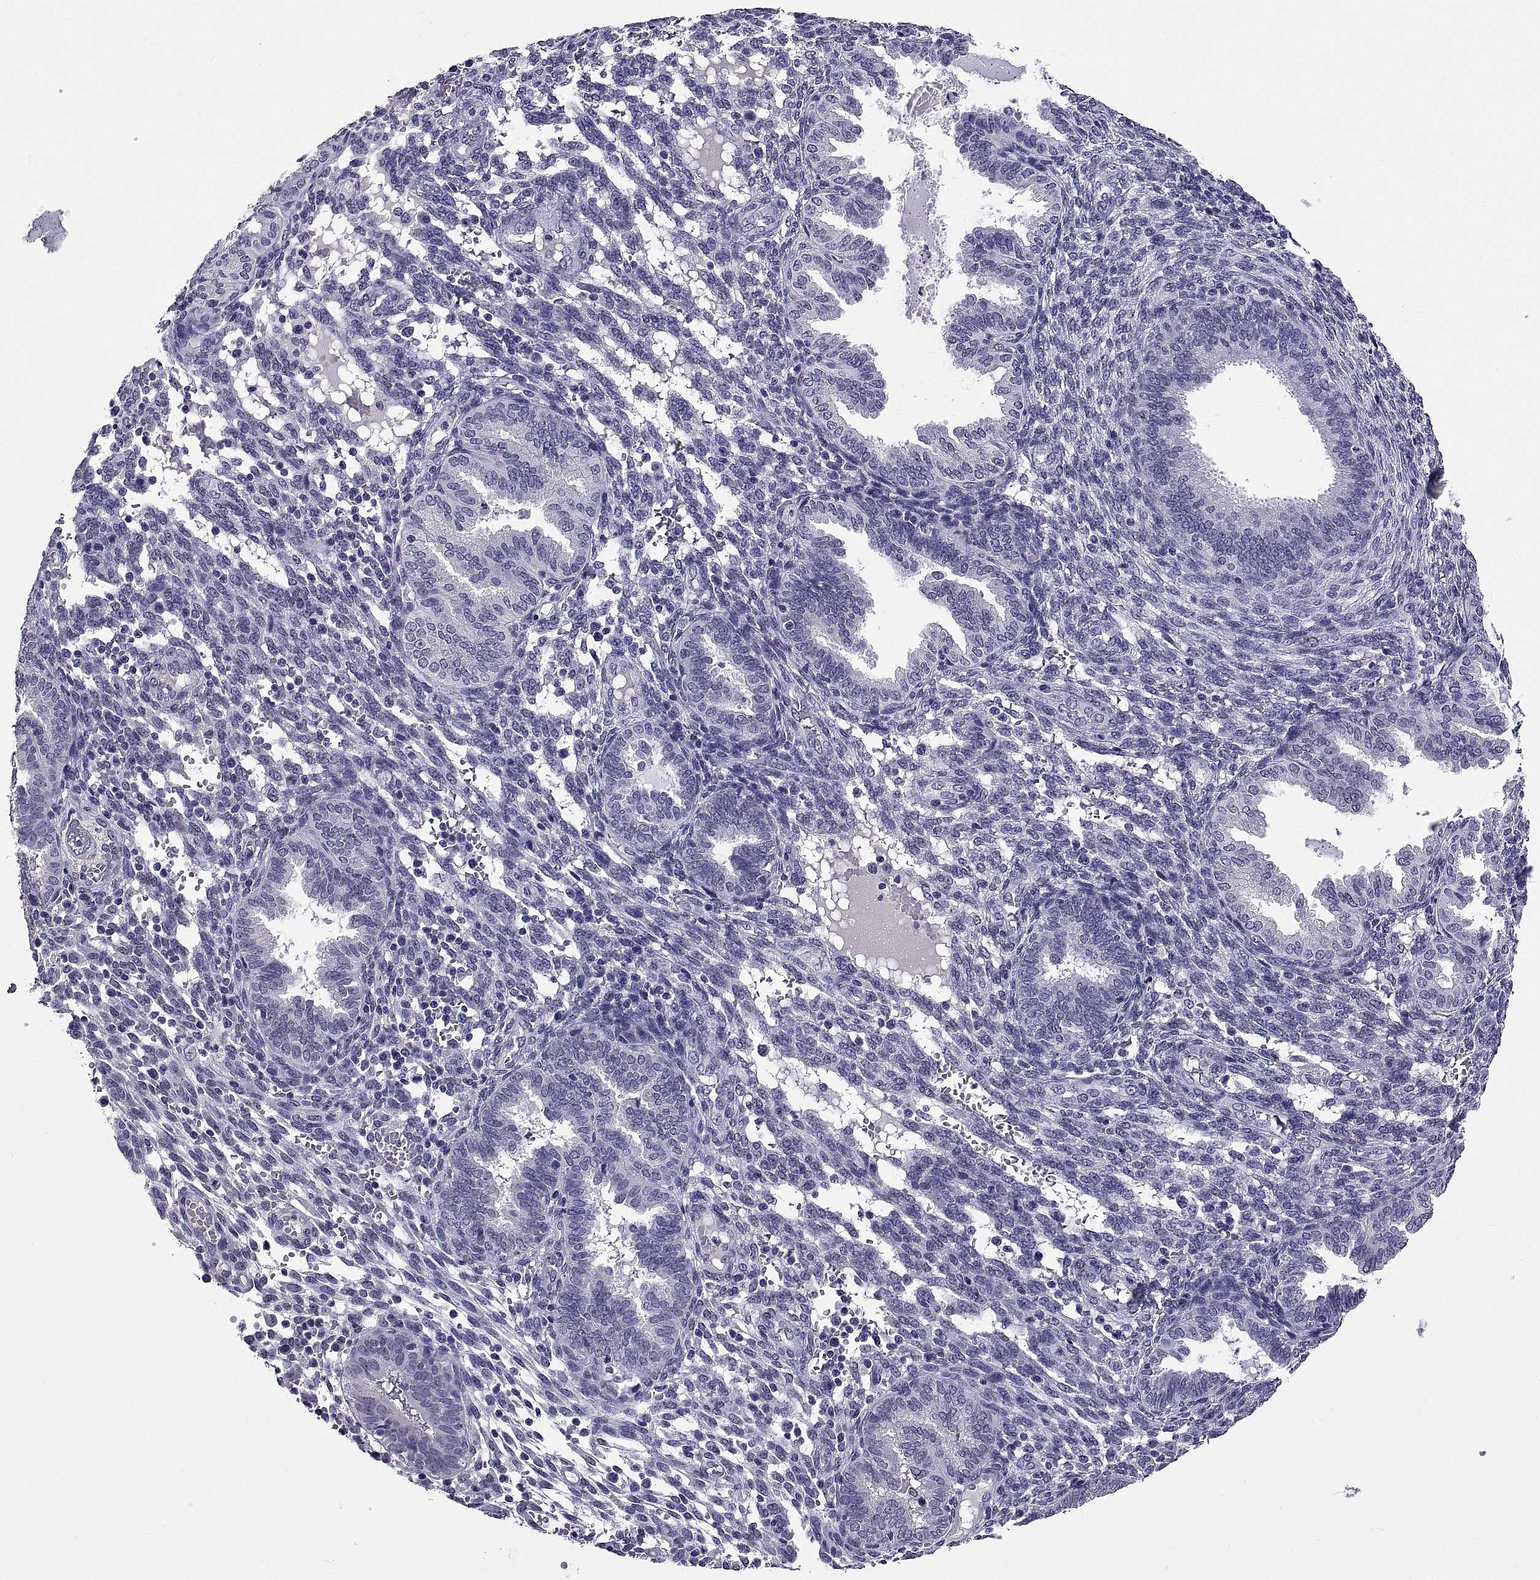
{"staining": {"intensity": "negative", "quantity": "none", "location": "none"}, "tissue": "endometrium", "cell_type": "Cells in endometrial stroma", "image_type": "normal", "snomed": [{"axis": "morphology", "description": "Normal tissue, NOS"}, {"axis": "topography", "description": "Endometrium"}], "caption": "Immunohistochemistry (IHC) micrograph of unremarkable endometrium stained for a protein (brown), which exhibits no staining in cells in endometrial stroma. (DAB immunohistochemistry (IHC), high magnification).", "gene": "TGFBR3L", "patient": {"sex": "female", "age": 42}}